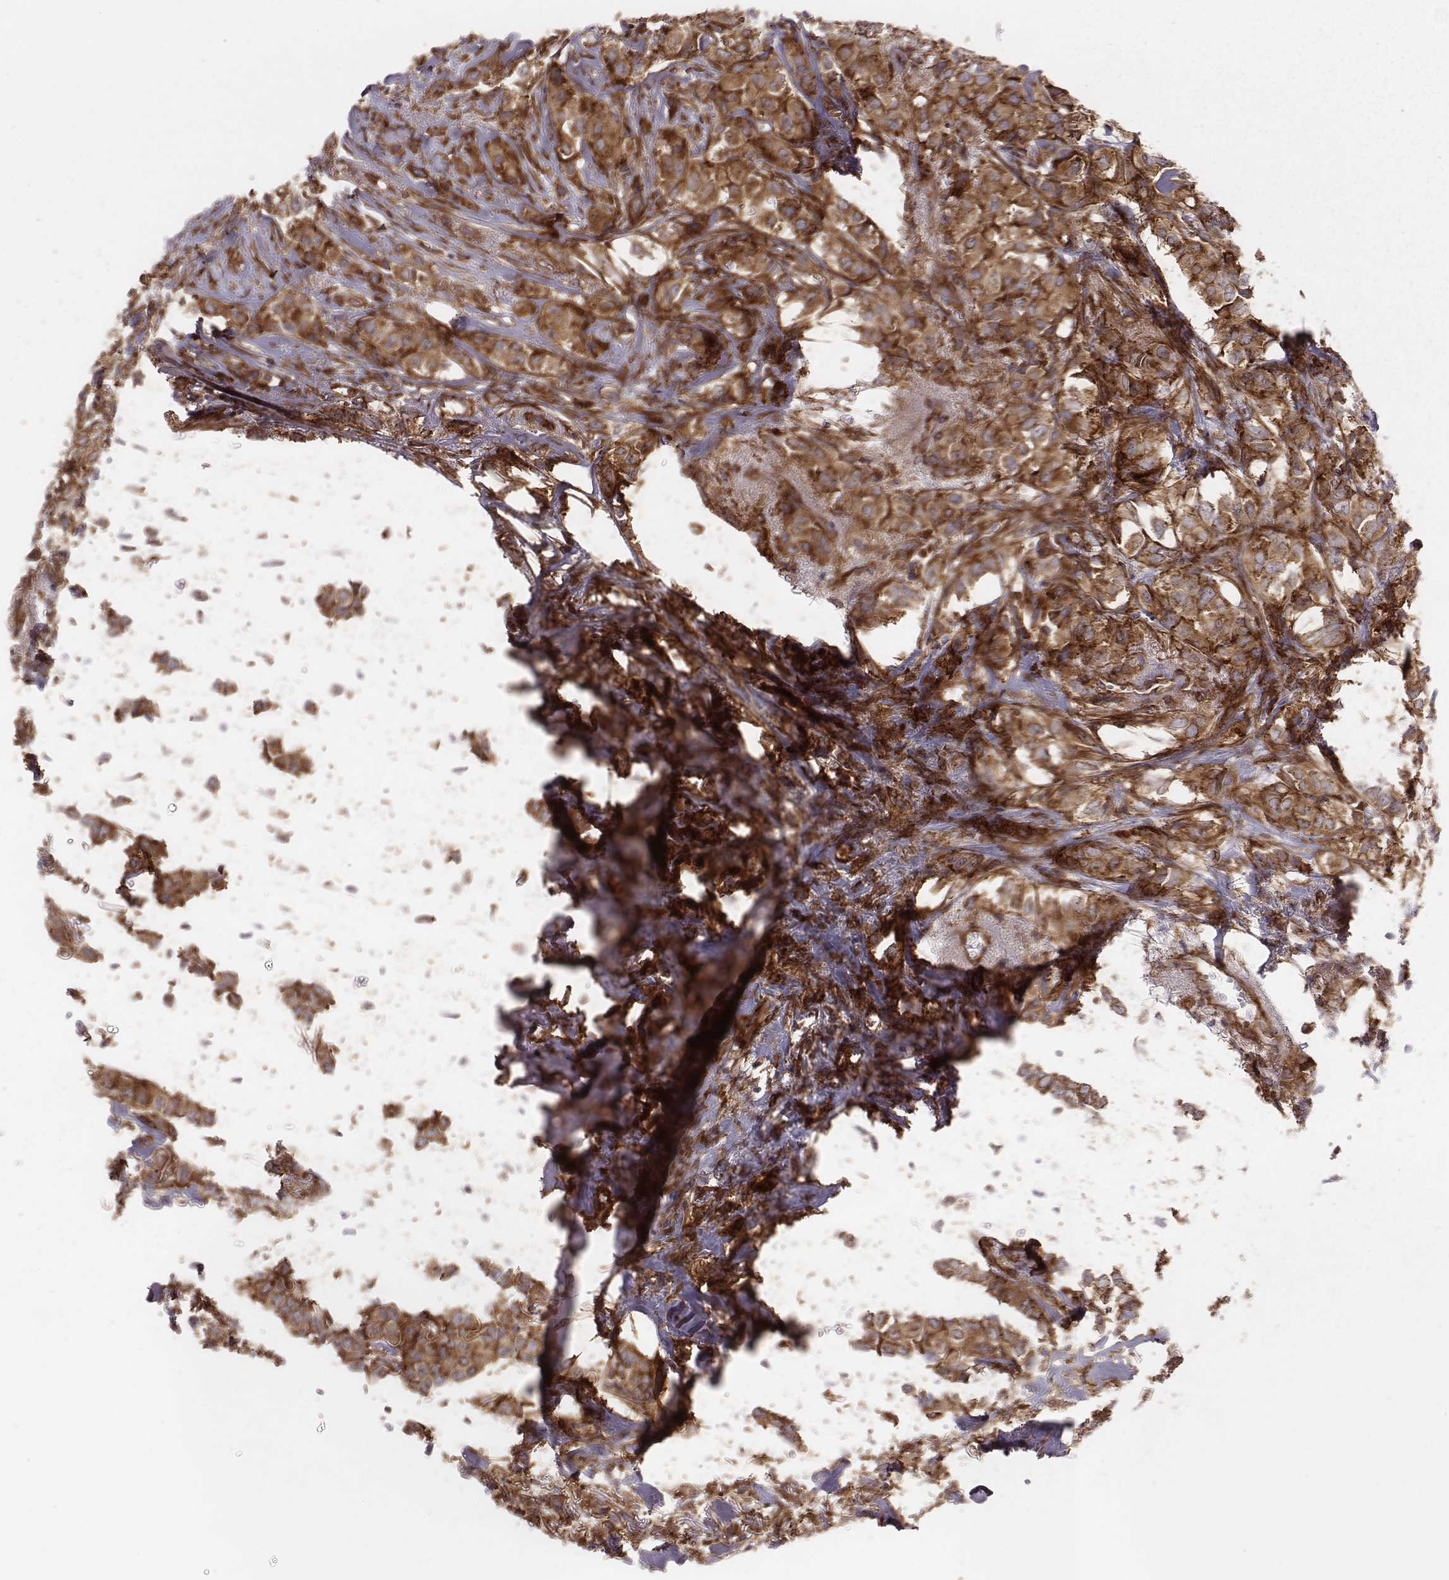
{"staining": {"intensity": "strong", "quantity": ">75%", "location": "cytoplasmic/membranous"}, "tissue": "breast cancer", "cell_type": "Tumor cells", "image_type": "cancer", "snomed": [{"axis": "morphology", "description": "Duct carcinoma"}, {"axis": "topography", "description": "Breast"}], "caption": "High-magnification brightfield microscopy of breast infiltrating ductal carcinoma stained with DAB (brown) and counterstained with hematoxylin (blue). tumor cells exhibit strong cytoplasmic/membranous expression is present in approximately>75% of cells.", "gene": "TXLNA", "patient": {"sex": "female", "age": 85}}